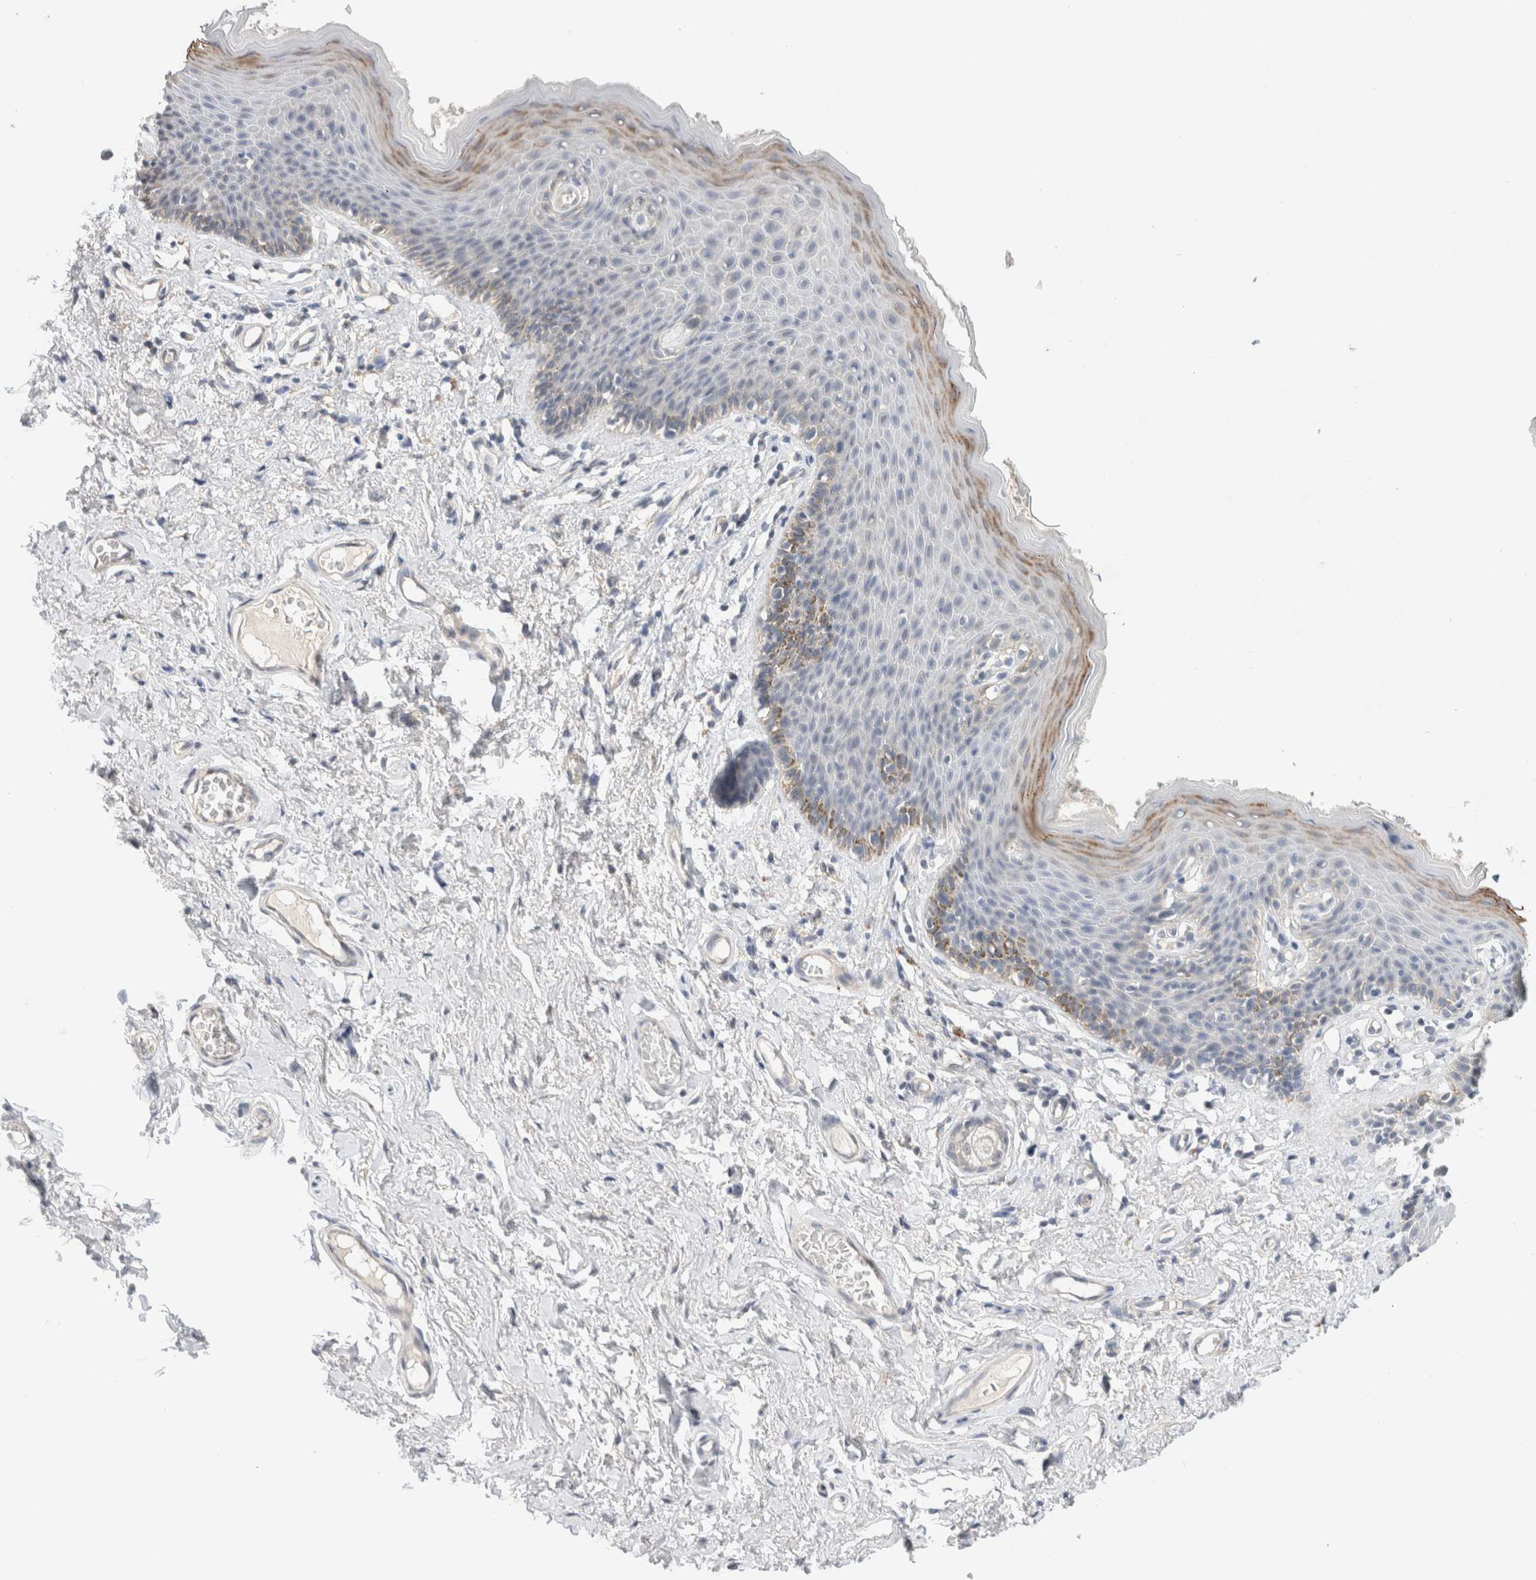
{"staining": {"intensity": "strong", "quantity": "<25%", "location": "cytoplasmic/membranous"}, "tissue": "skin", "cell_type": "Epidermal cells", "image_type": "normal", "snomed": [{"axis": "morphology", "description": "Normal tissue, NOS"}, {"axis": "topography", "description": "Vulva"}], "caption": "Immunohistochemistry (IHC) of normal skin reveals medium levels of strong cytoplasmic/membranous expression in about <25% of epidermal cells.", "gene": "SPRTN", "patient": {"sex": "female", "age": 66}}